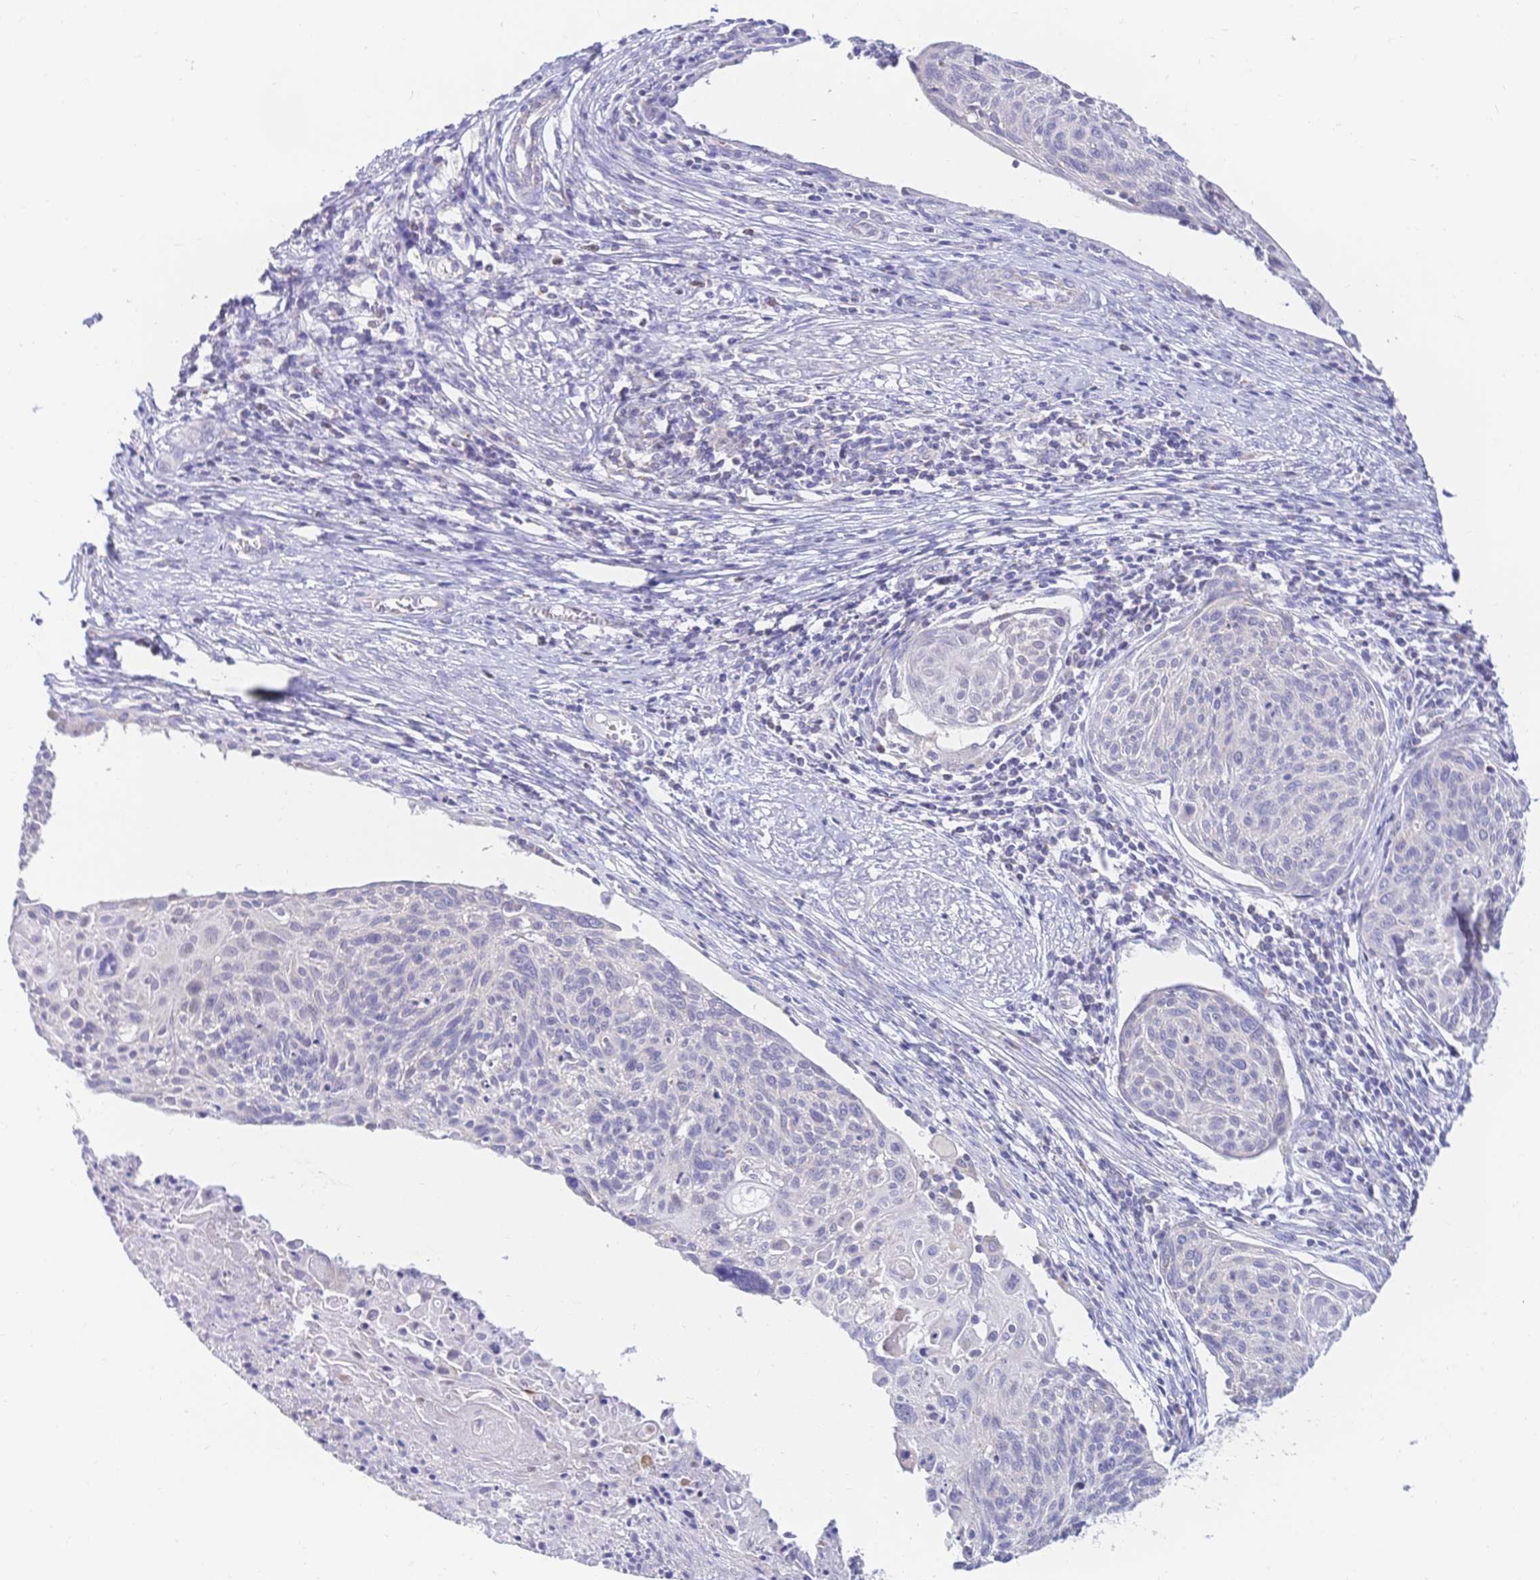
{"staining": {"intensity": "negative", "quantity": "none", "location": "none"}, "tissue": "cervical cancer", "cell_type": "Tumor cells", "image_type": "cancer", "snomed": [{"axis": "morphology", "description": "Squamous cell carcinoma, NOS"}, {"axis": "topography", "description": "Cervix"}], "caption": "Immunohistochemistry (IHC) image of cervical cancer (squamous cell carcinoma) stained for a protein (brown), which reveals no staining in tumor cells.", "gene": "CLEC18B", "patient": {"sex": "female", "age": 49}}